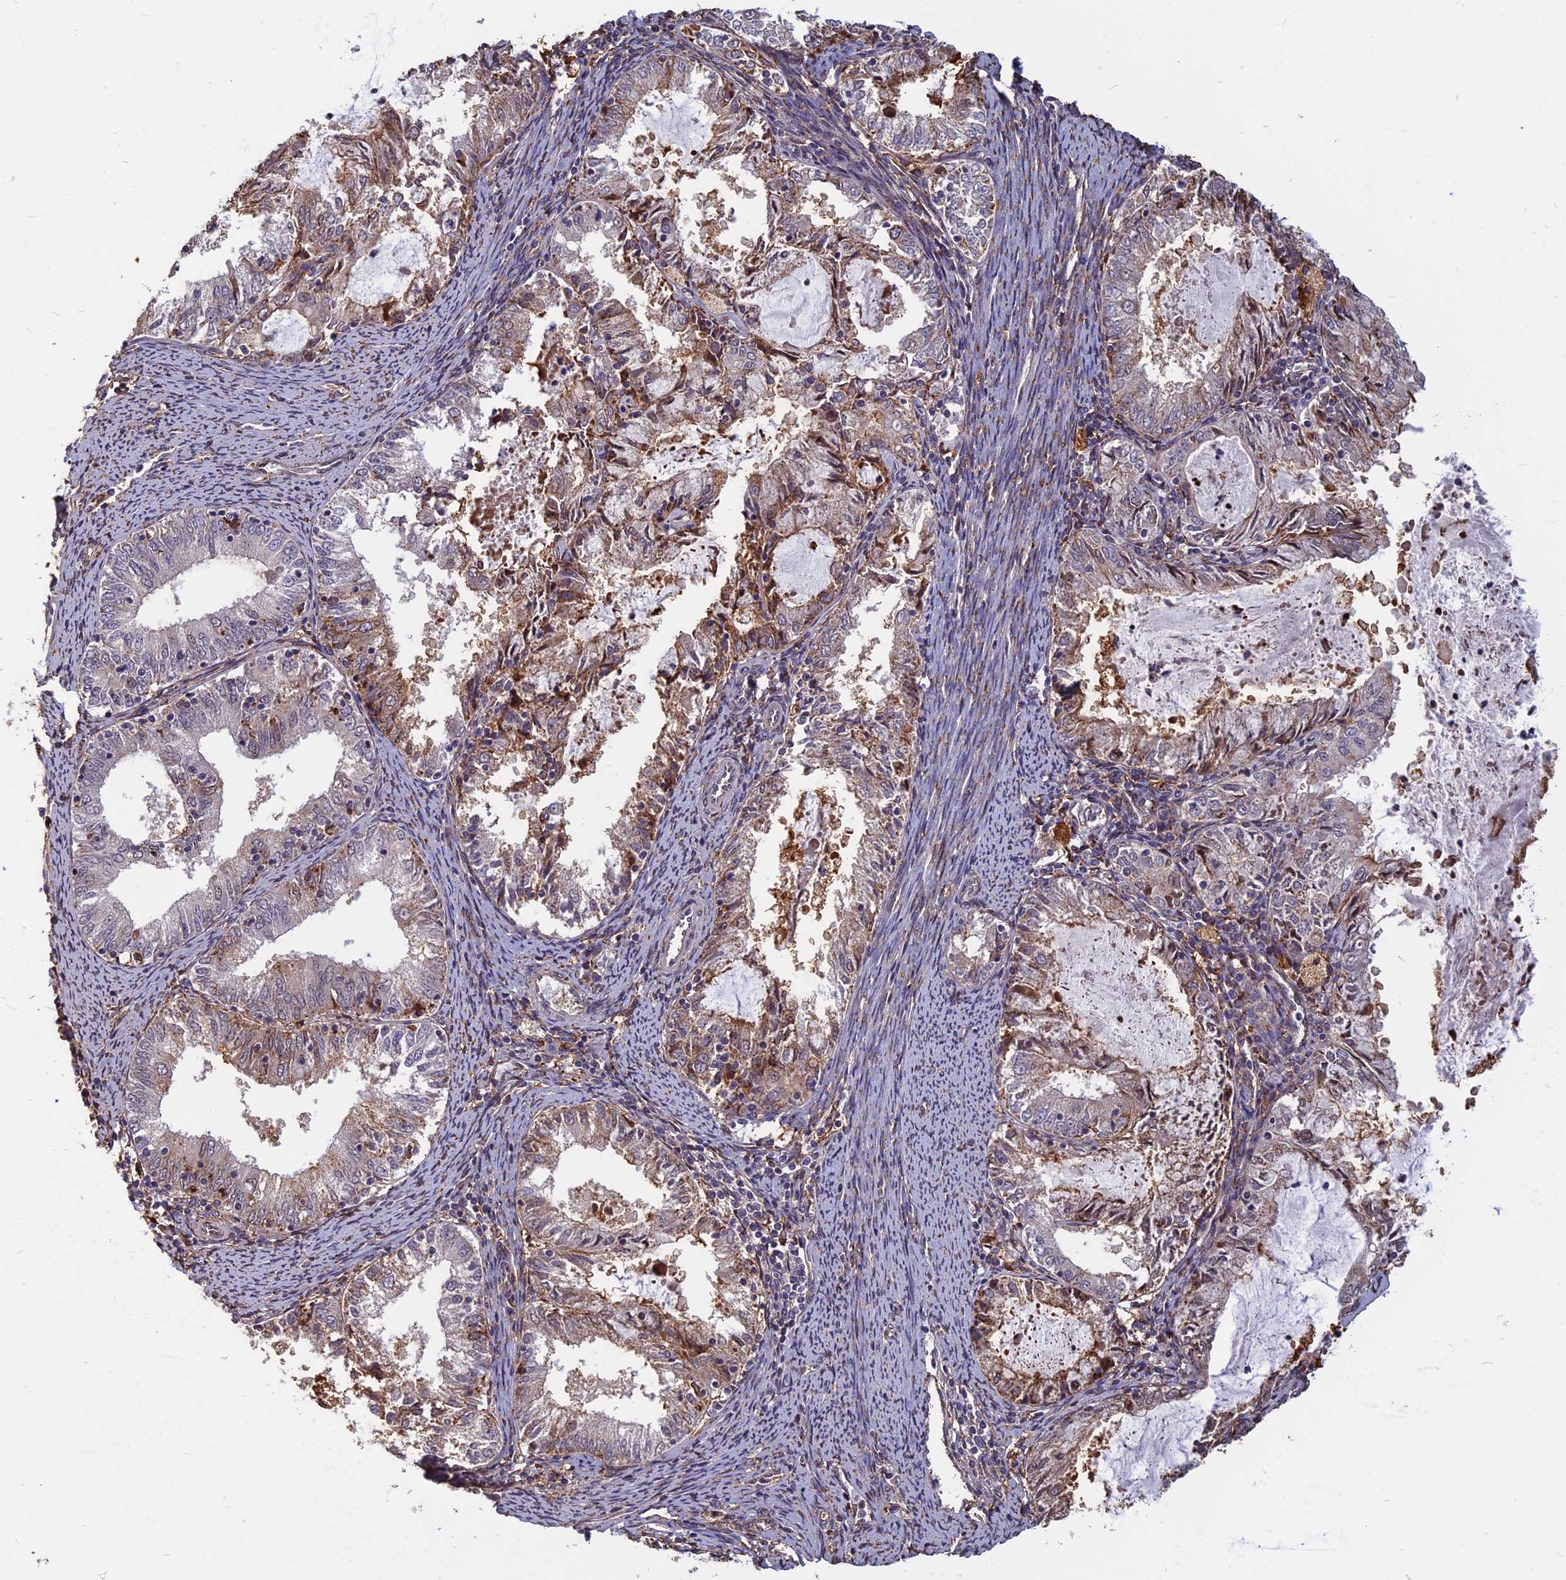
{"staining": {"intensity": "moderate", "quantity": "25%-75%", "location": "cytoplasmic/membranous"}, "tissue": "endometrial cancer", "cell_type": "Tumor cells", "image_type": "cancer", "snomed": [{"axis": "morphology", "description": "Adenocarcinoma, NOS"}, {"axis": "topography", "description": "Endometrium"}], "caption": "Endometrial cancer stained for a protein shows moderate cytoplasmic/membranous positivity in tumor cells.", "gene": "SPG11", "patient": {"sex": "female", "age": 57}}